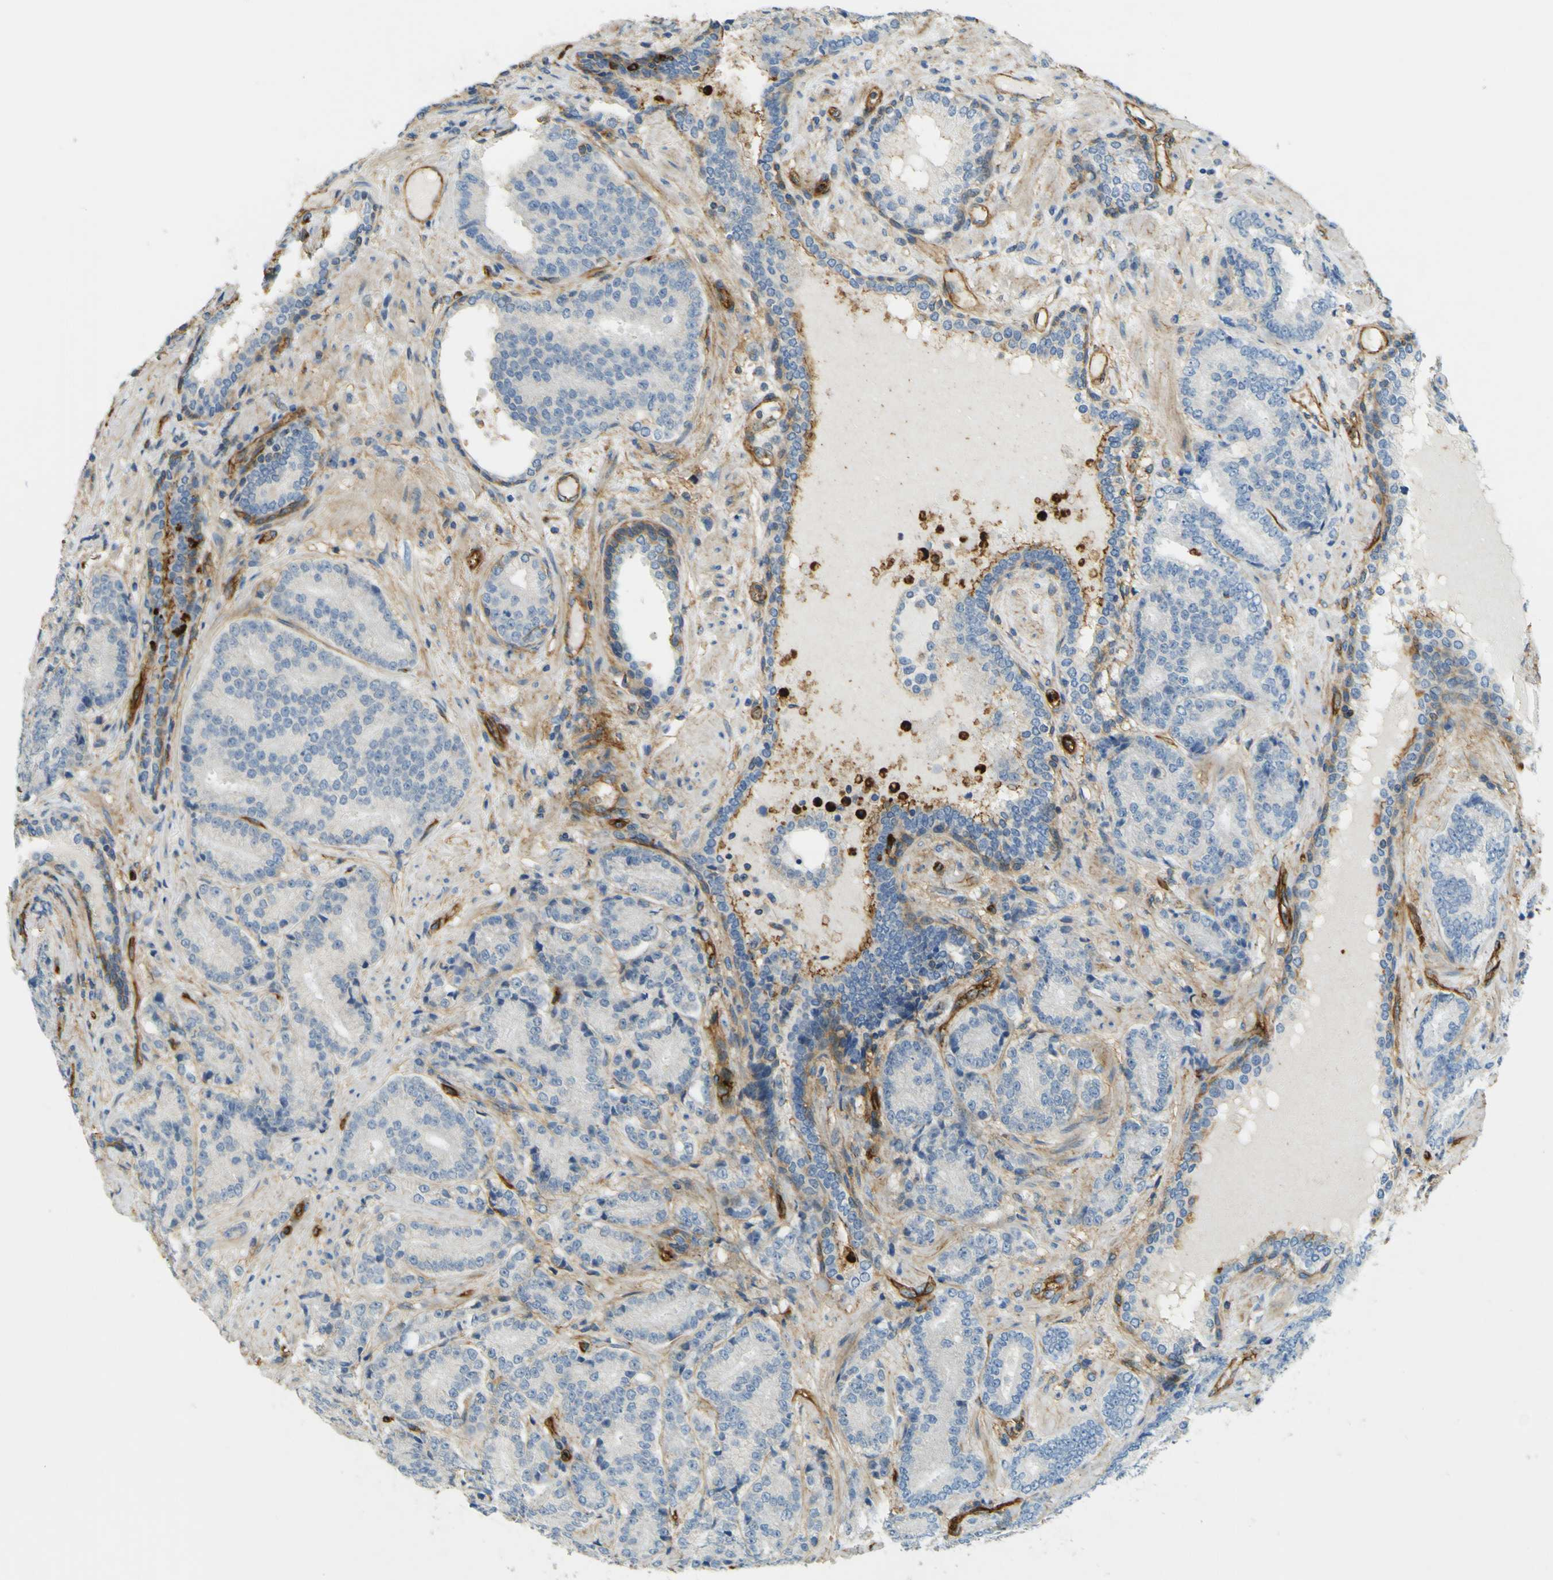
{"staining": {"intensity": "negative", "quantity": "none", "location": "none"}, "tissue": "prostate cancer", "cell_type": "Tumor cells", "image_type": "cancer", "snomed": [{"axis": "morphology", "description": "Adenocarcinoma, High grade"}, {"axis": "topography", "description": "Prostate"}], "caption": "Tumor cells show no significant protein positivity in high-grade adenocarcinoma (prostate).", "gene": "PLXDC1", "patient": {"sex": "male", "age": 61}}